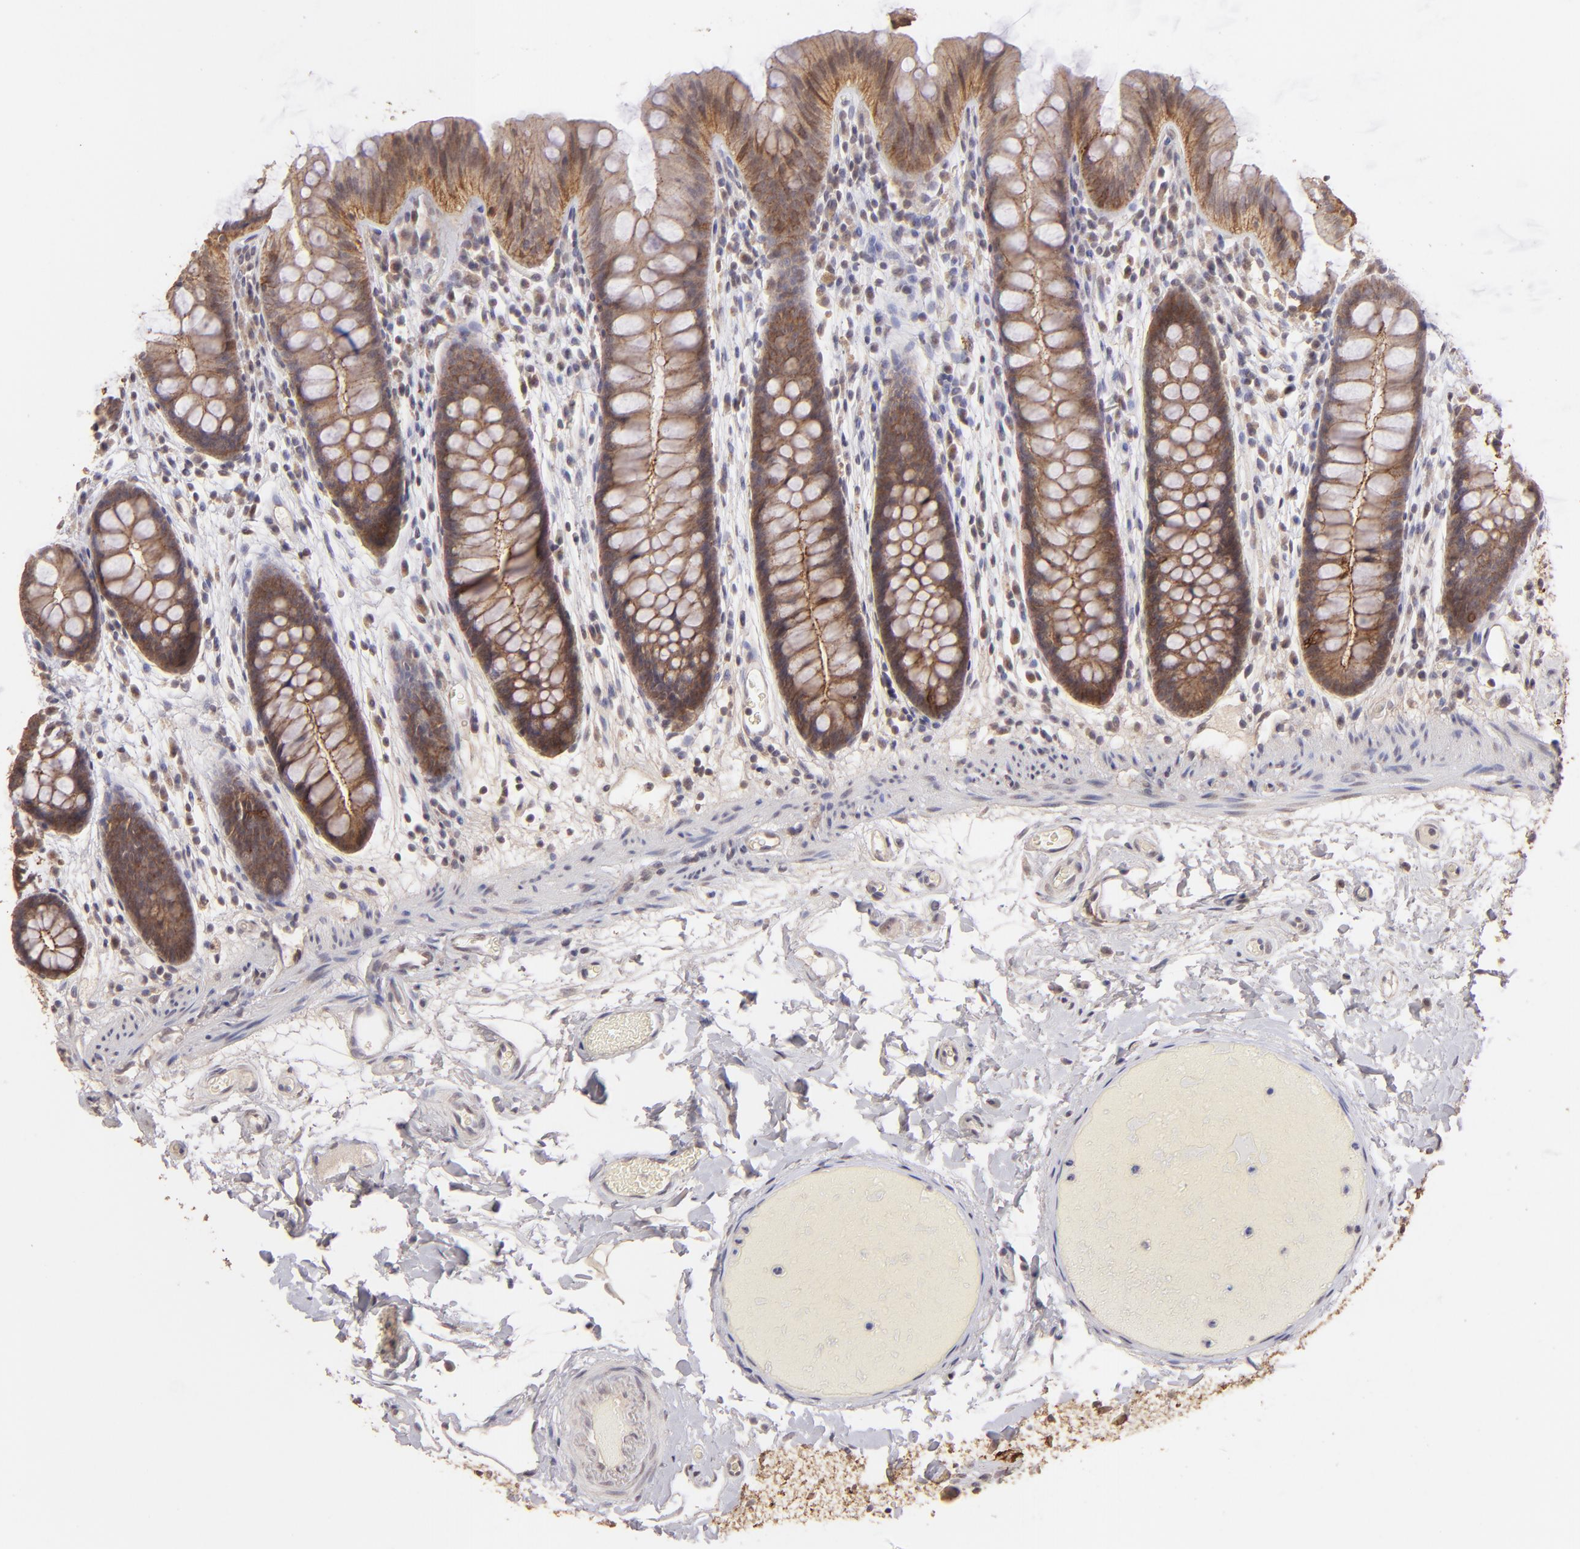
{"staining": {"intensity": "negative", "quantity": "none", "location": "none"}, "tissue": "colon", "cell_type": "Endothelial cells", "image_type": "normal", "snomed": [{"axis": "morphology", "description": "Normal tissue, NOS"}, {"axis": "topography", "description": "Smooth muscle"}, {"axis": "topography", "description": "Colon"}], "caption": "IHC histopathology image of unremarkable human colon stained for a protein (brown), which demonstrates no staining in endothelial cells.", "gene": "CLDN1", "patient": {"sex": "male", "age": 67}}